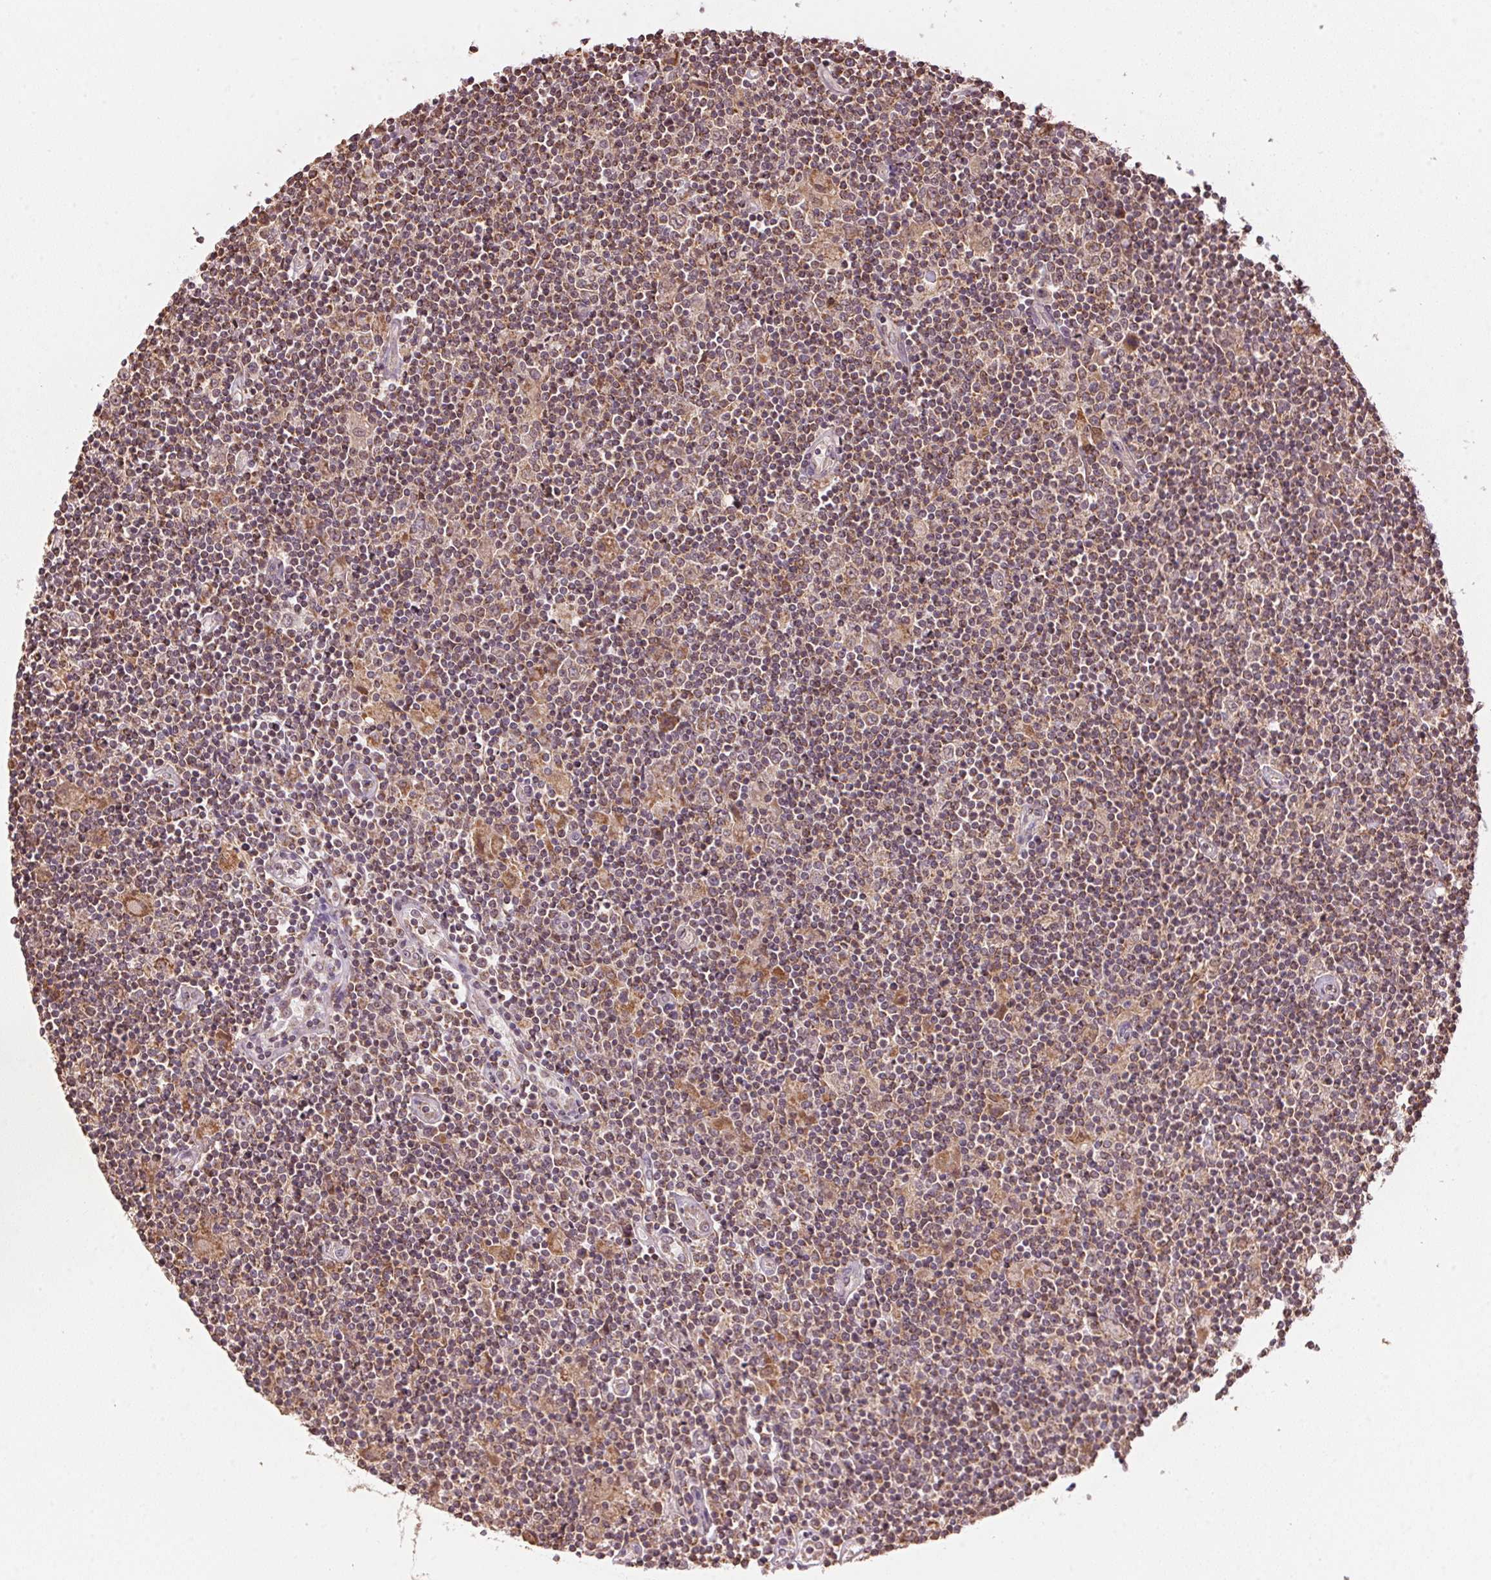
{"staining": {"intensity": "moderate", "quantity": ">75%", "location": "cytoplasmic/membranous"}, "tissue": "lymphoma", "cell_type": "Tumor cells", "image_type": "cancer", "snomed": [{"axis": "morphology", "description": "Hodgkin's disease, NOS"}, {"axis": "topography", "description": "Lymph node"}], "caption": "Immunohistochemical staining of human Hodgkin's disease reveals medium levels of moderate cytoplasmic/membranous protein staining in about >75% of tumor cells.", "gene": "ARHGAP6", "patient": {"sex": "male", "age": 40}}